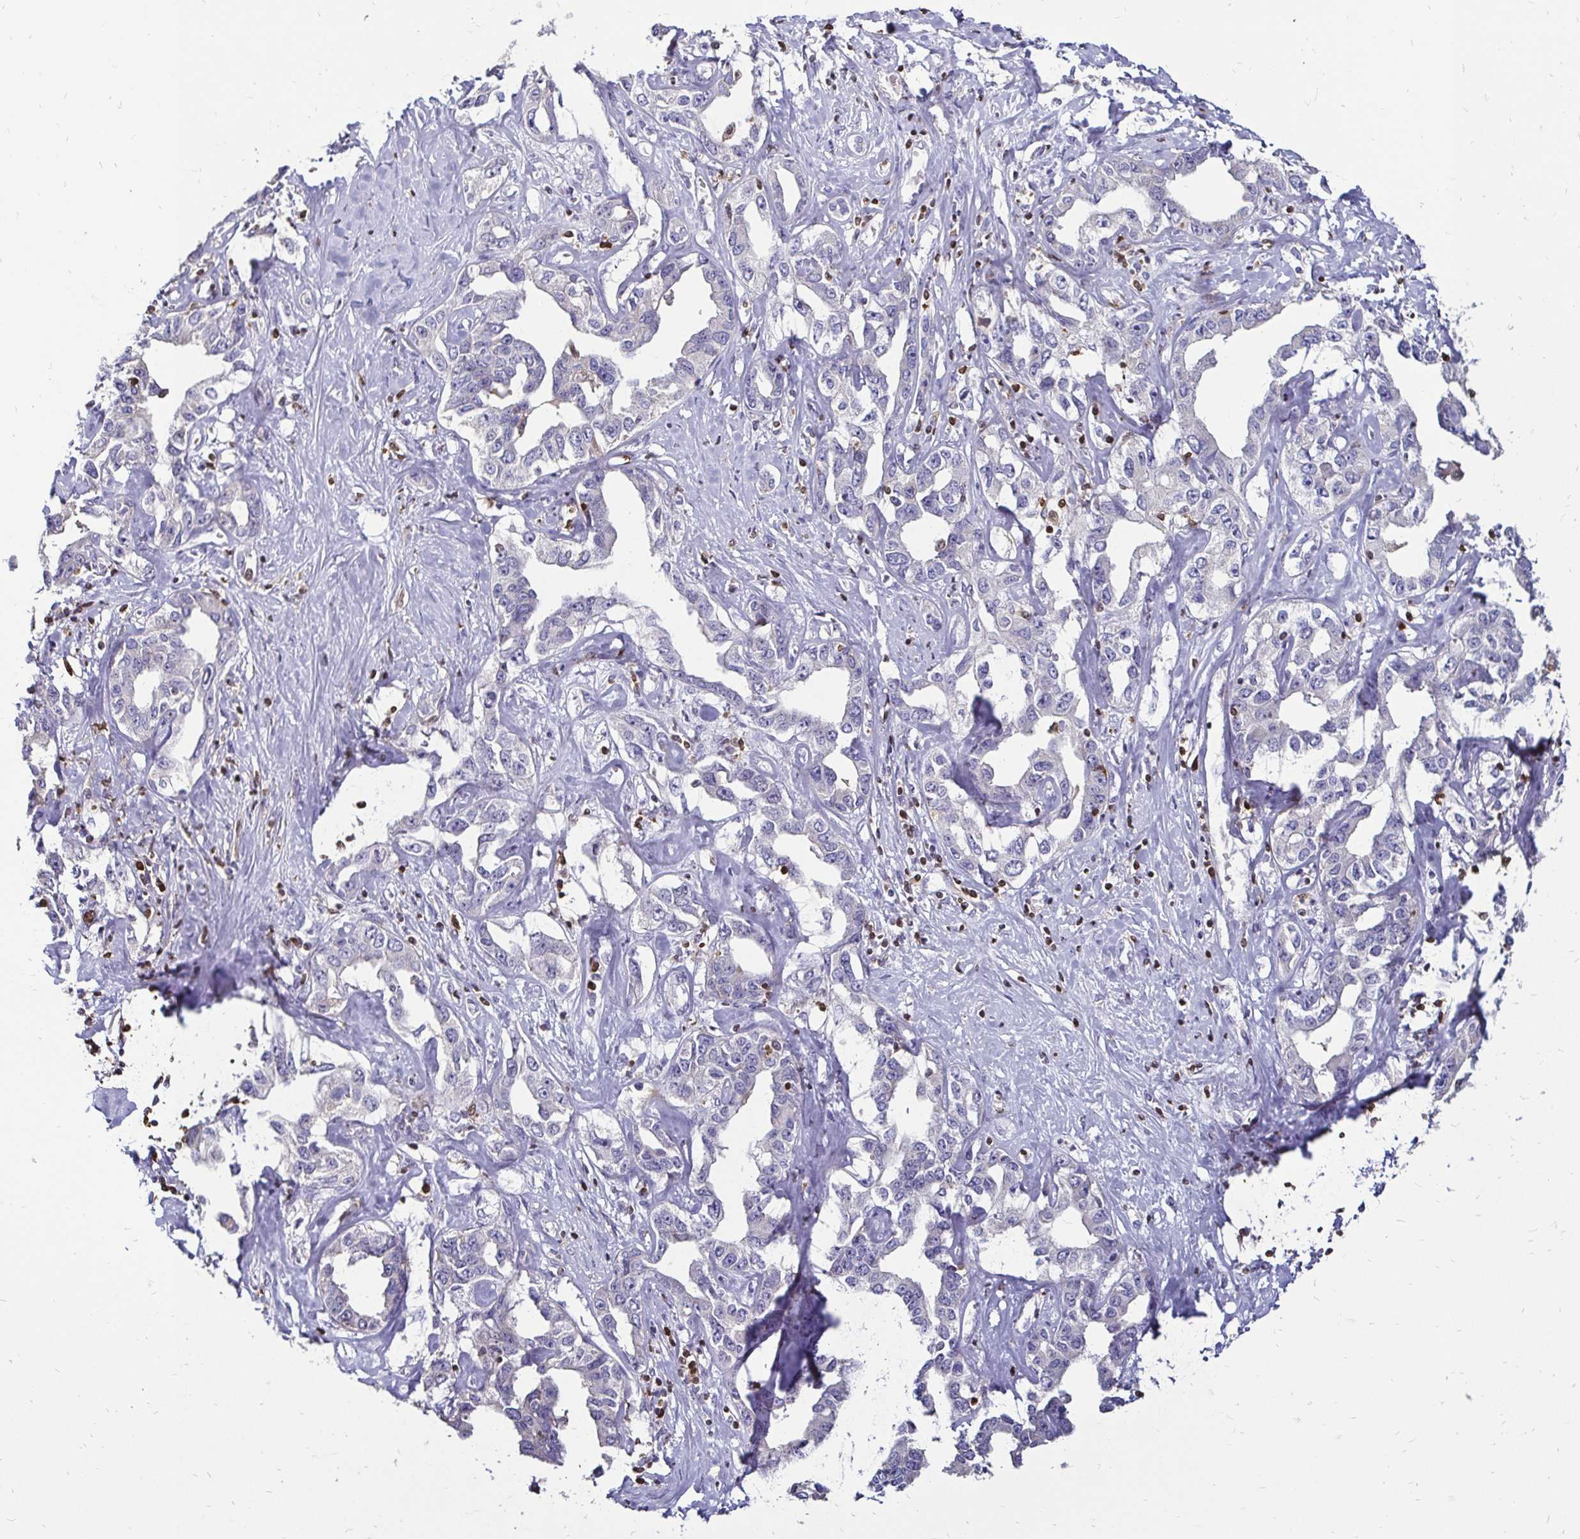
{"staining": {"intensity": "negative", "quantity": "none", "location": "none"}, "tissue": "liver cancer", "cell_type": "Tumor cells", "image_type": "cancer", "snomed": [{"axis": "morphology", "description": "Cholangiocarcinoma"}, {"axis": "topography", "description": "Liver"}], "caption": "Tumor cells are negative for brown protein staining in liver cancer. Brightfield microscopy of immunohistochemistry (IHC) stained with DAB (3,3'-diaminobenzidine) (brown) and hematoxylin (blue), captured at high magnification.", "gene": "ZFP1", "patient": {"sex": "male", "age": 59}}